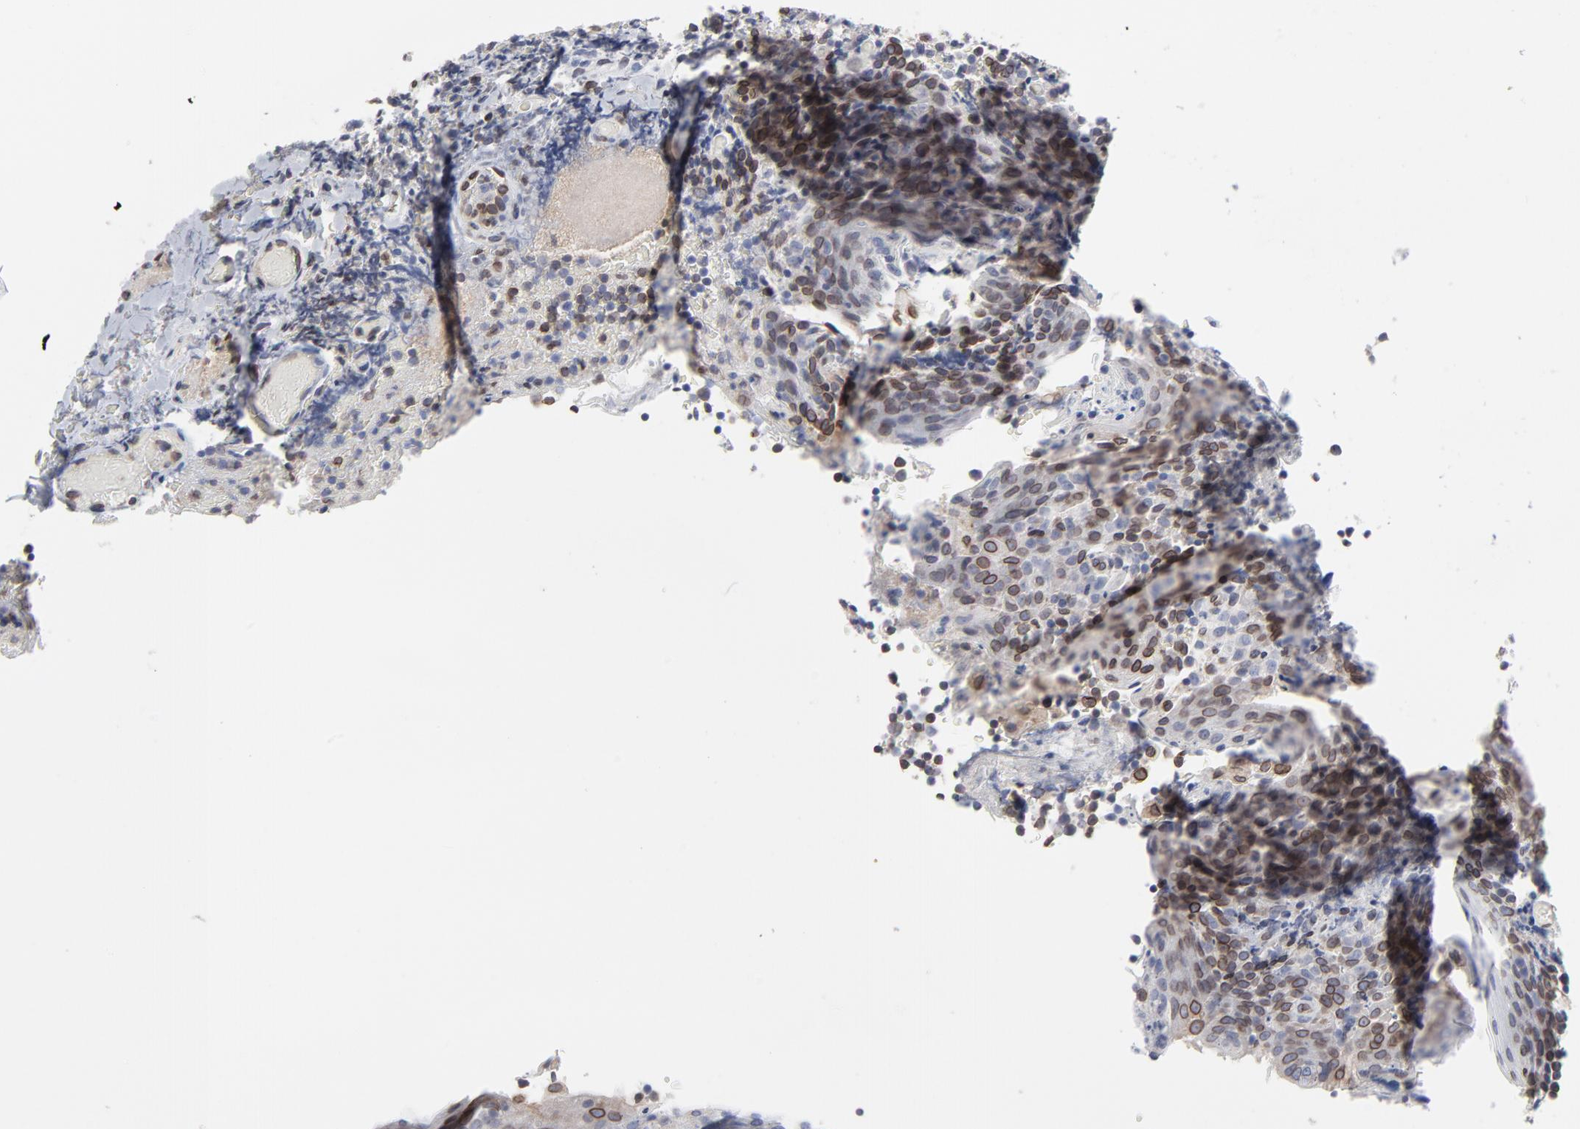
{"staining": {"intensity": "moderate", "quantity": ">75%", "location": "cytoplasmic/membranous,nuclear"}, "tissue": "tonsil", "cell_type": "Germinal center cells", "image_type": "normal", "snomed": [{"axis": "morphology", "description": "Normal tissue, NOS"}, {"axis": "topography", "description": "Tonsil"}], "caption": "IHC histopathology image of normal human tonsil stained for a protein (brown), which shows medium levels of moderate cytoplasmic/membranous,nuclear positivity in about >75% of germinal center cells.", "gene": "SYNE2", "patient": {"sex": "male", "age": 17}}